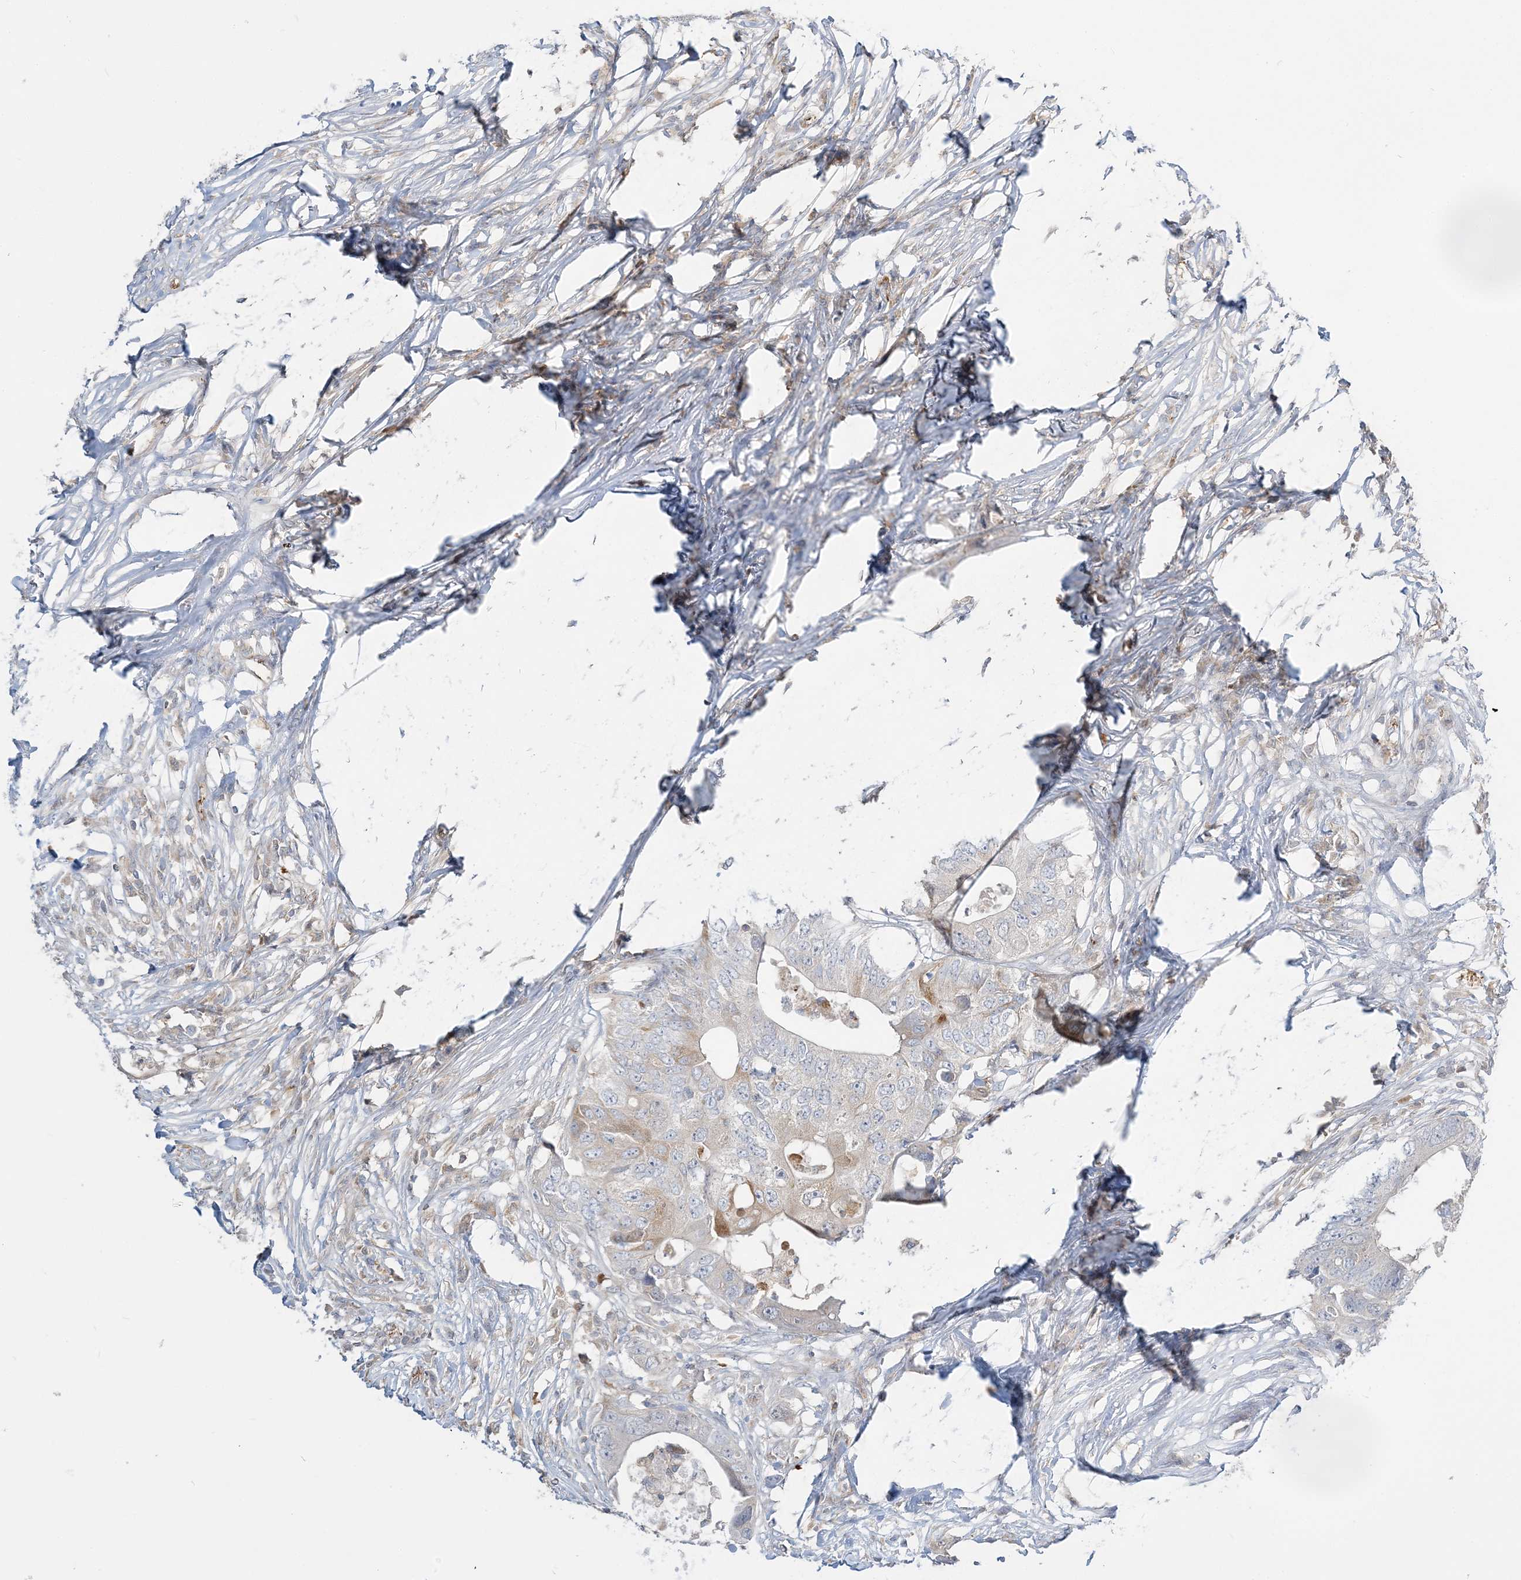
{"staining": {"intensity": "weak", "quantity": "<25%", "location": "cytoplasmic/membranous"}, "tissue": "colorectal cancer", "cell_type": "Tumor cells", "image_type": "cancer", "snomed": [{"axis": "morphology", "description": "Adenocarcinoma, NOS"}, {"axis": "topography", "description": "Colon"}], "caption": "Adenocarcinoma (colorectal) was stained to show a protein in brown. There is no significant expression in tumor cells.", "gene": "INPP1", "patient": {"sex": "male", "age": 71}}